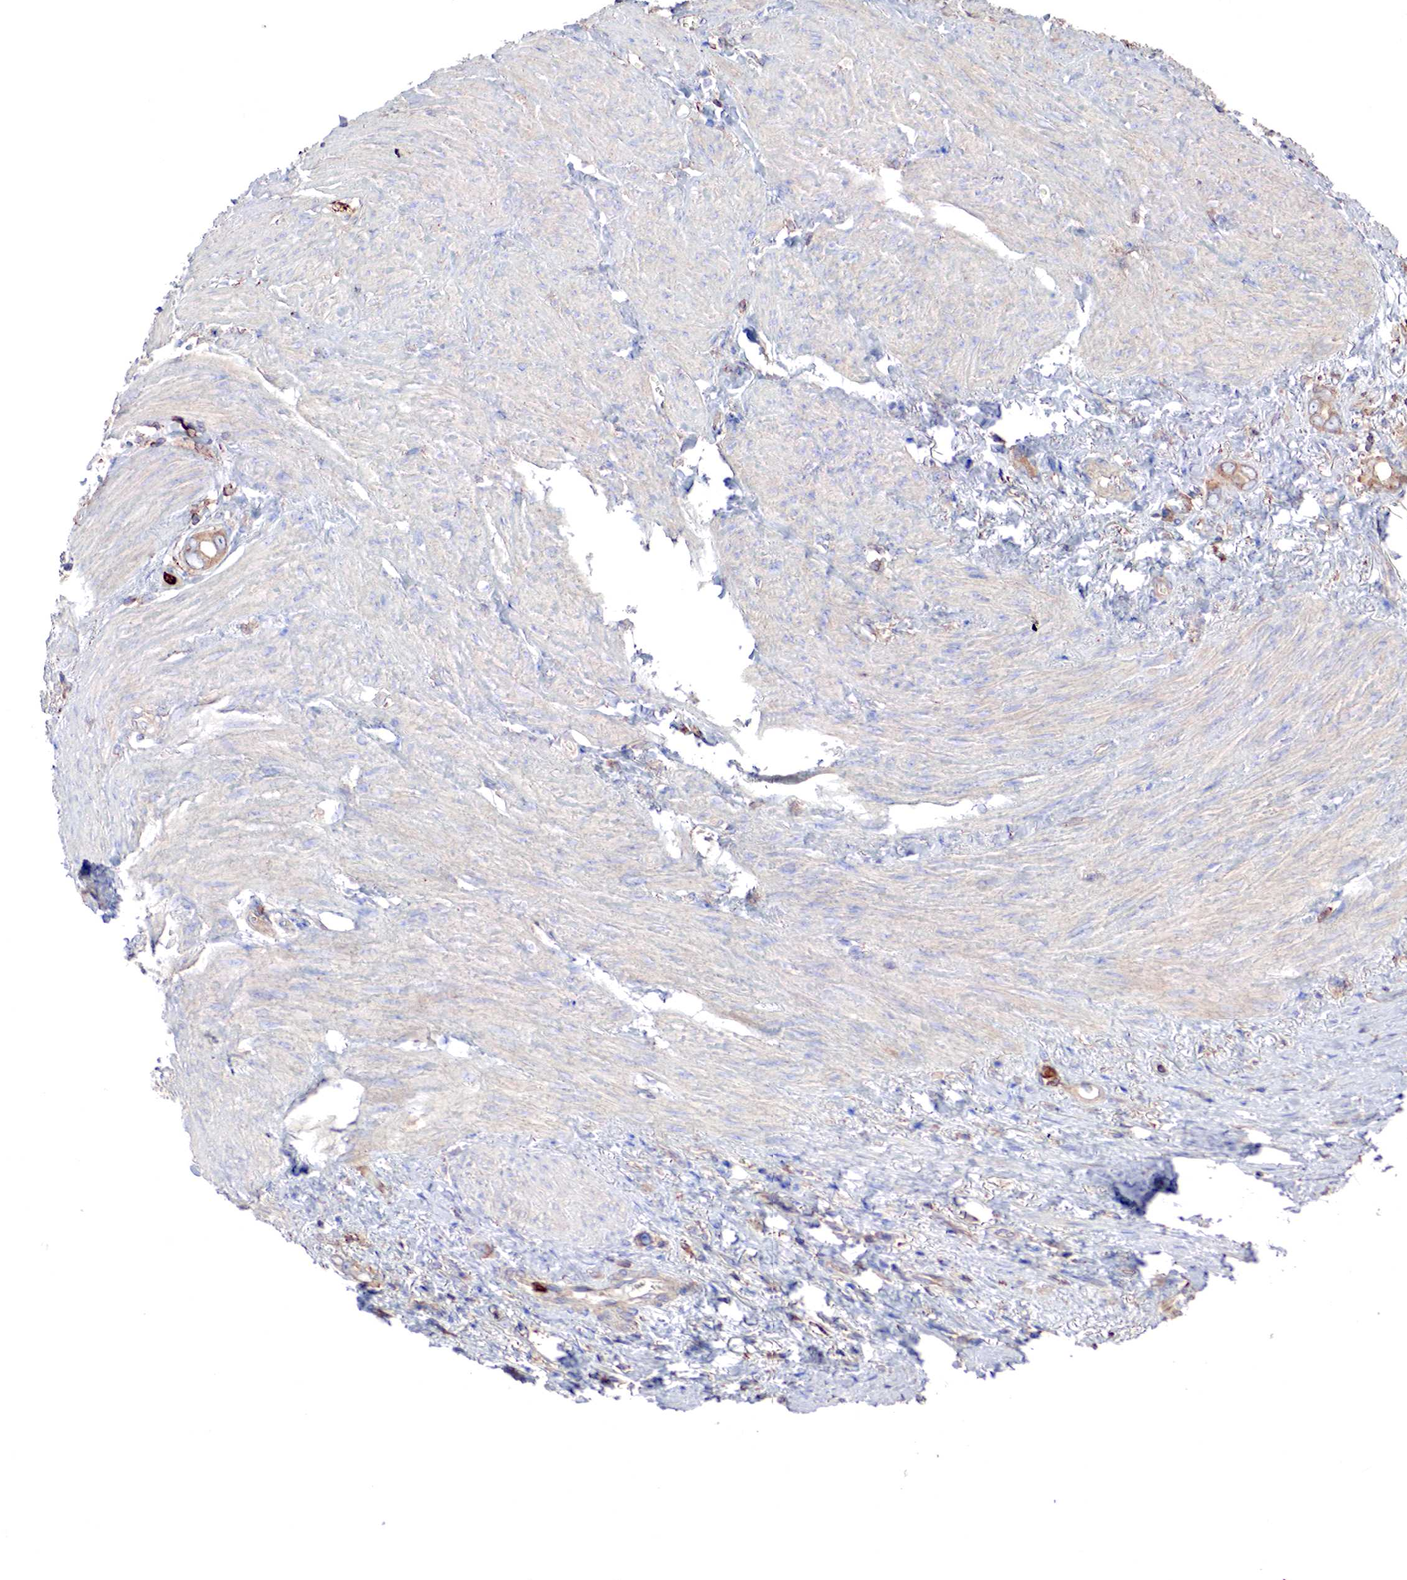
{"staining": {"intensity": "strong", "quantity": ">75%", "location": "cytoplasmic/membranous"}, "tissue": "stomach cancer", "cell_type": "Tumor cells", "image_type": "cancer", "snomed": [{"axis": "morphology", "description": "Adenocarcinoma, NOS"}, {"axis": "topography", "description": "Stomach"}], "caption": "Immunohistochemistry (IHC) image of neoplastic tissue: stomach adenocarcinoma stained using immunohistochemistry (IHC) displays high levels of strong protein expression localized specifically in the cytoplasmic/membranous of tumor cells, appearing as a cytoplasmic/membranous brown color.", "gene": "G6PD", "patient": {"sex": "male", "age": 78}}